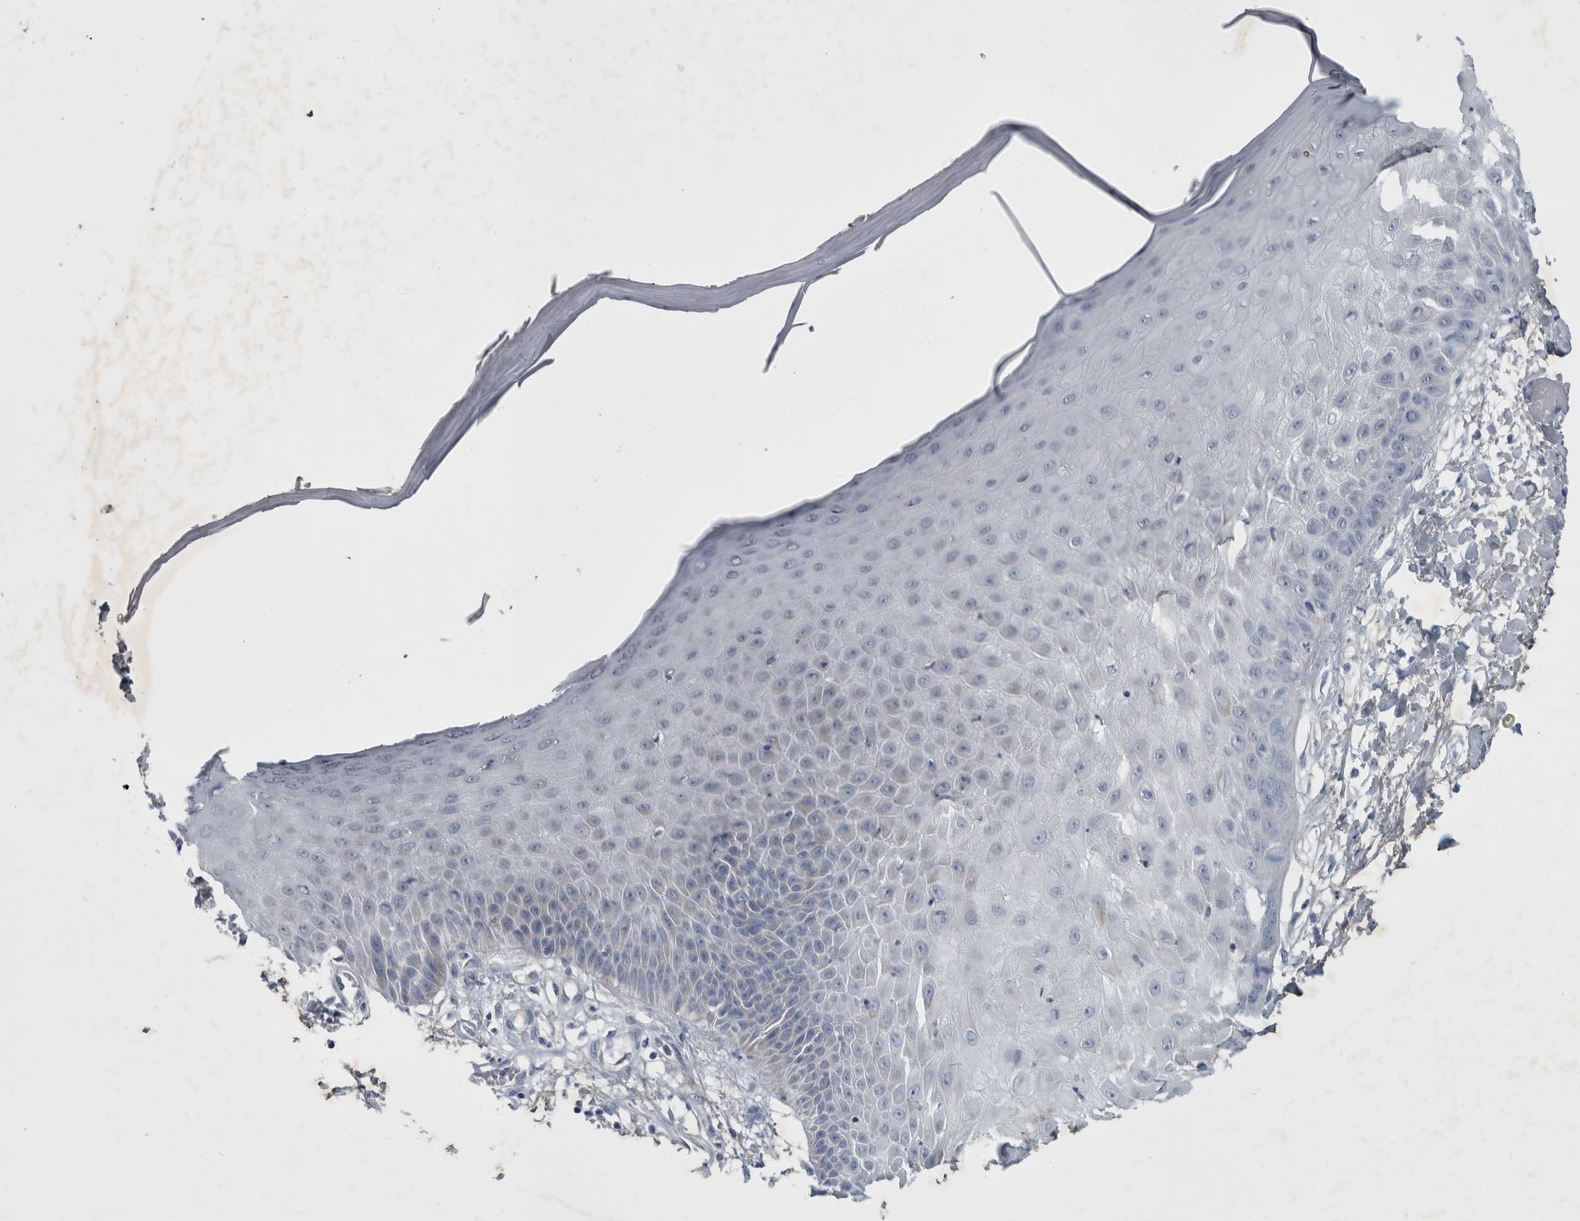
{"staining": {"intensity": "negative", "quantity": "none", "location": "none"}, "tissue": "skin", "cell_type": "Fibroblasts", "image_type": "normal", "snomed": [{"axis": "morphology", "description": "Normal tissue, NOS"}, {"axis": "morphology", "description": "Inflammation, NOS"}, {"axis": "topography", "description": "Skin"}], "caption": "A histopathology image of human skin is negative for staining in fibroblasts. (DAB (3,3'-diaminobenzidine) immunohistochemistry with hematoxylin counter stain).", "gene": "FXYD7", "patient": {"sex": "female", "age": 44}}